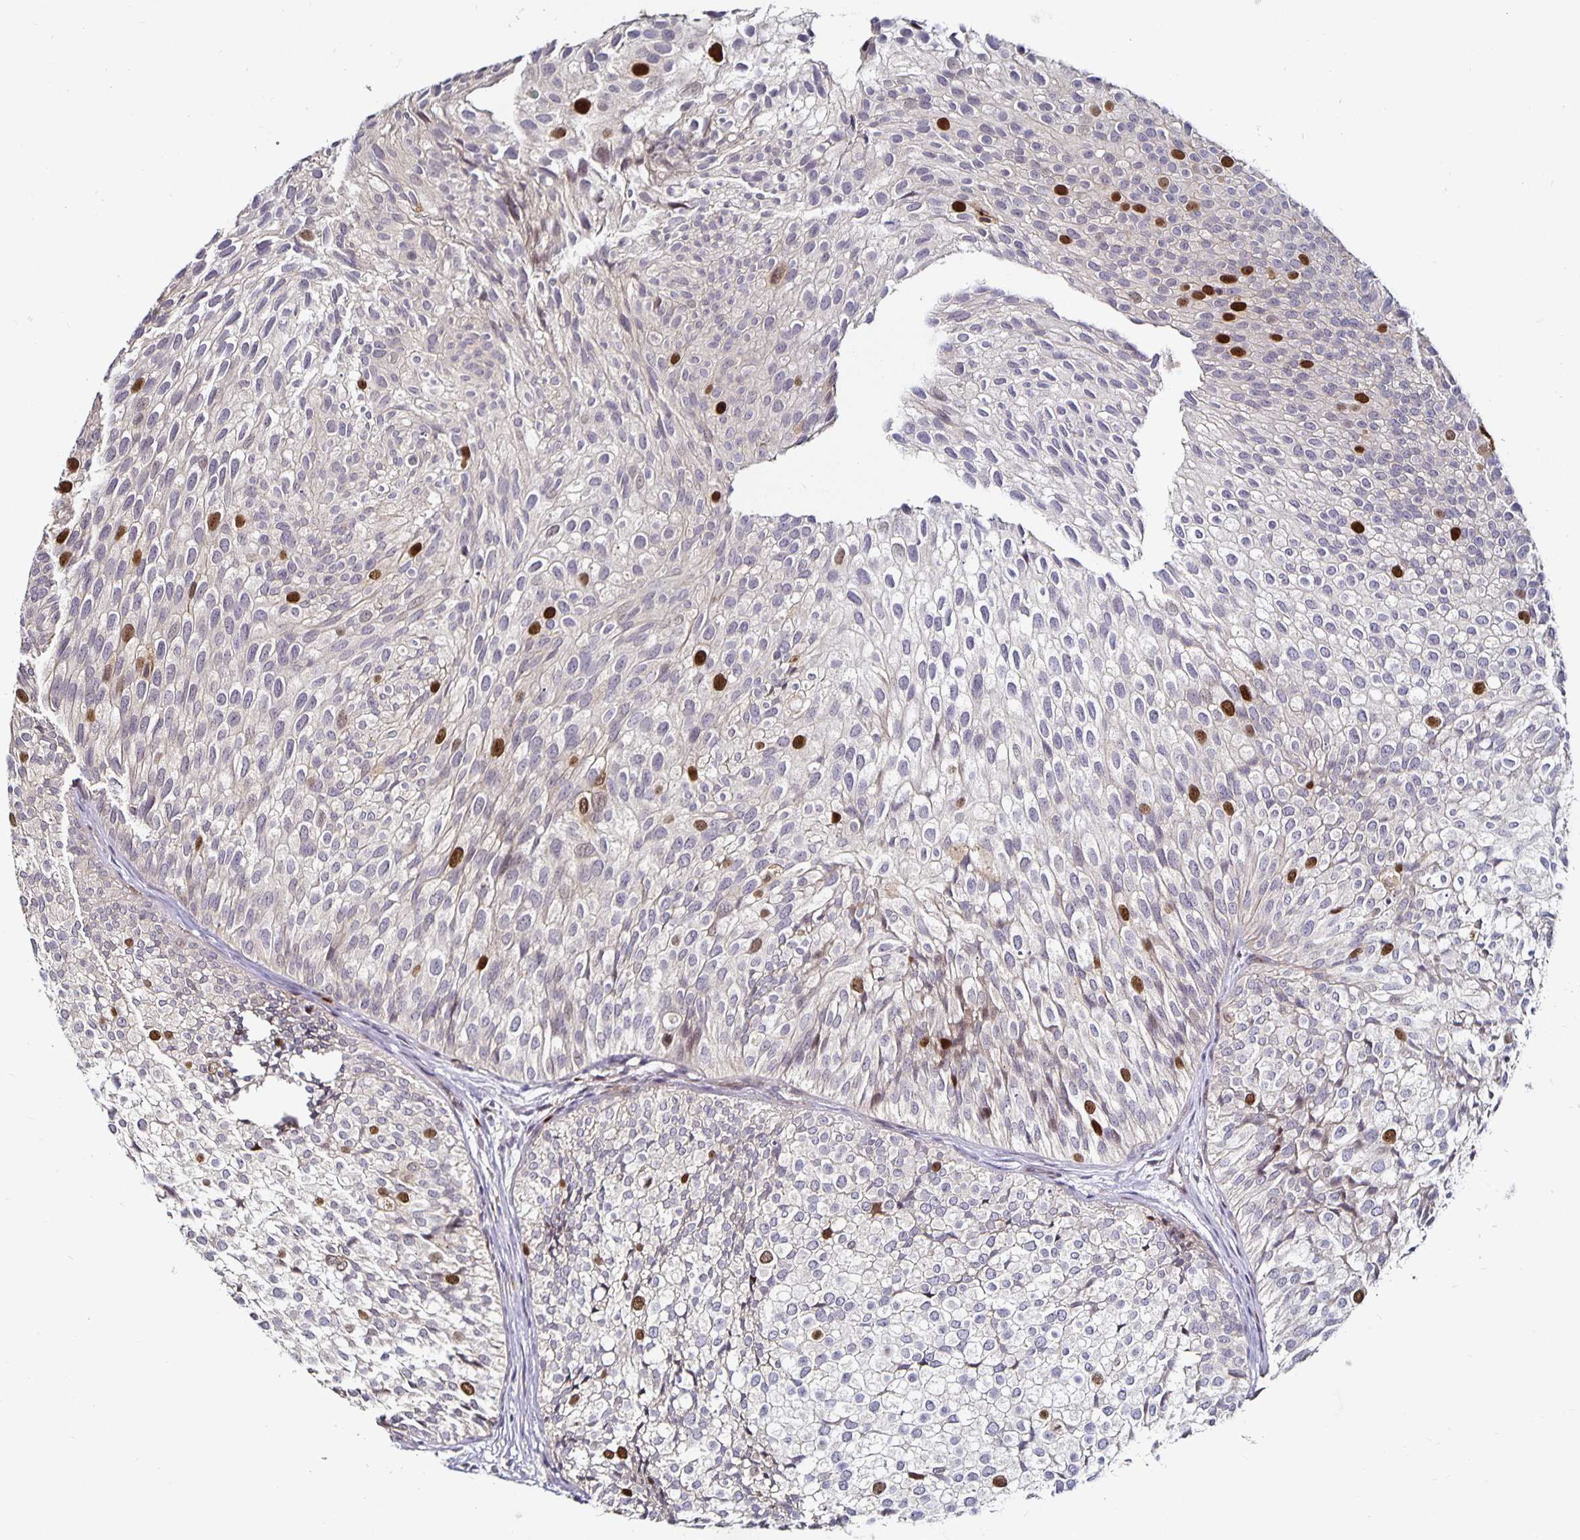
{"staining": {"intensity": "strong", "quantity": "<25%", "location": "nuclear"}, "tissue": "urothelial cancer", "cell_type": "Tumor cells", "image_type": "cancer", "snomed": [{"axis": "morphology", "description": "Urothelial carcinoma, Low grade"}, {"axis": "topography", "description": "Urinary bladder"}], "caption": "Strong nuclear protein positivity is present in approximately <25% of tumor cells in urothelial cancer.", "gene": "ANLN", "patient": {"sex": "male", "age": 91}}